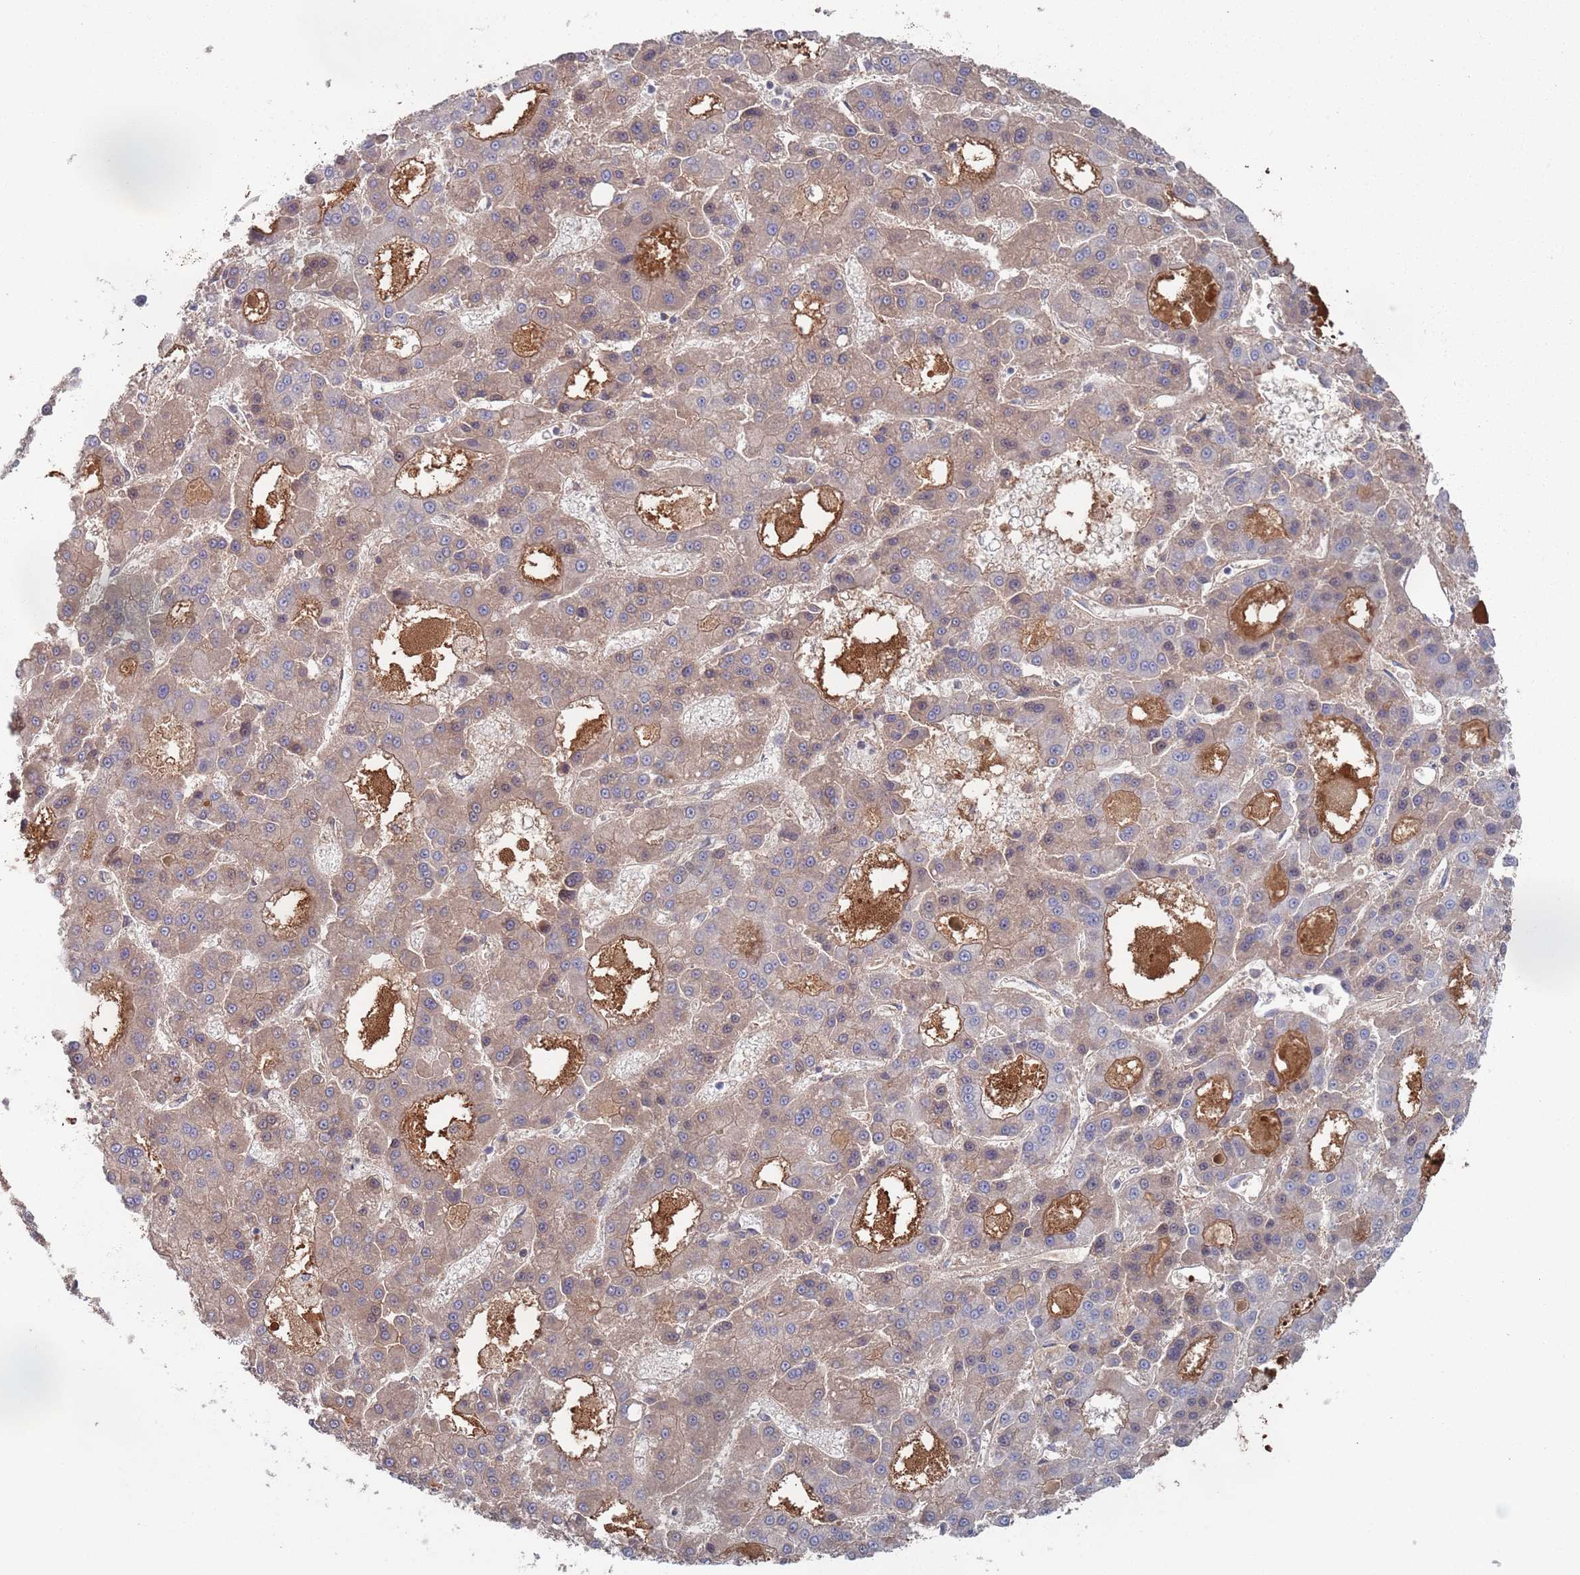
{"staining": {"intensity": "weak", "quantity": "<25%", "location": "cytoplasmic/membranous"}, "tissue": "liver cancer", "cell_type": "Tumor cells", "image_type": "cancer", "snomed": [{"axis": "morphology", "description": "Carcinoma, Hepatocellular, NOS"}, {"axis": "topography", "description": "Liver"}], "caption": "Tumor cells are negative for protein expression in human liver cancer (hepatocellular carcinoma). The staining is performed using DAB brown chromogen with nuclei counter-stained in using hematoxylin.", "gene": "PLEKHA4", "patient": {"sex": "male", "age": 70}}